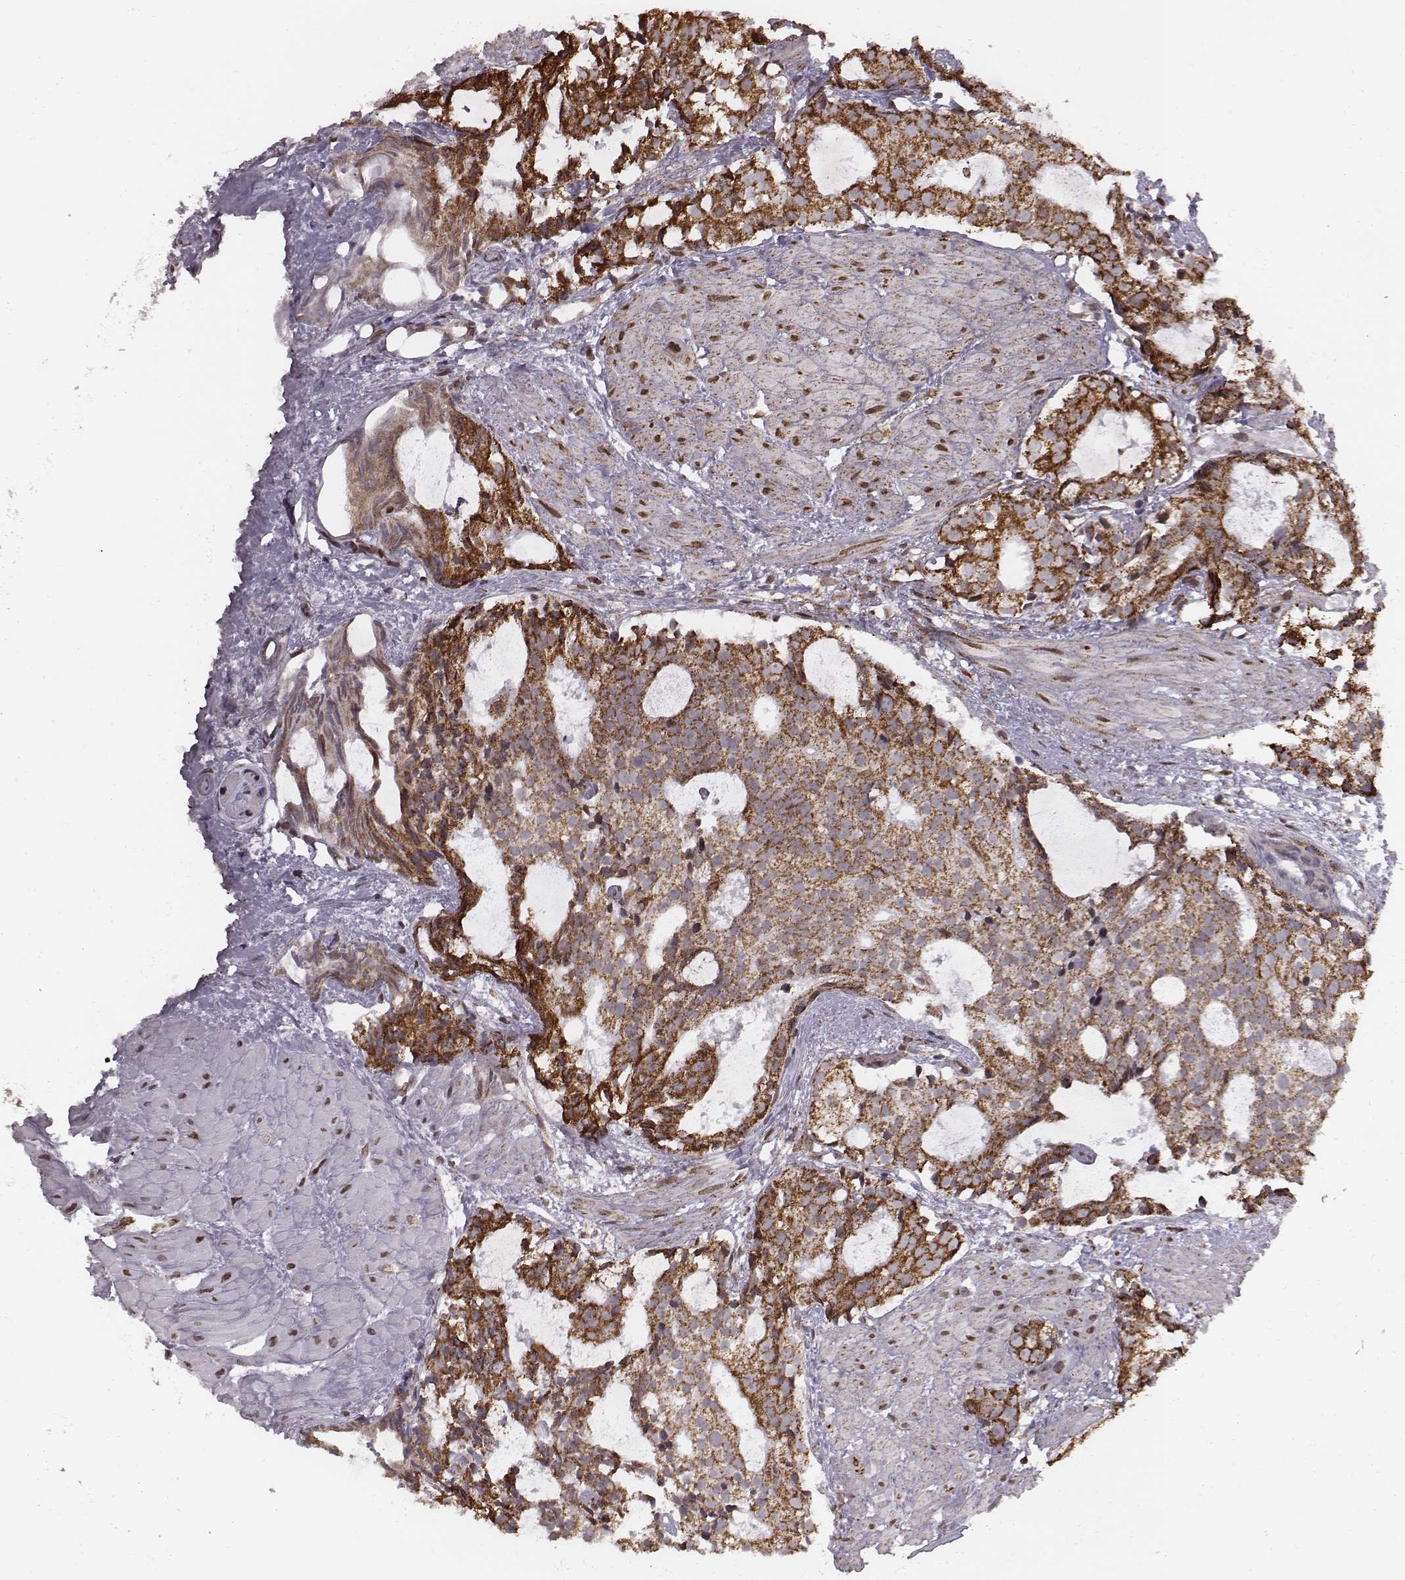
{"staining": {"intensity": "moderate", "quantity": ">75%", "location": "cytoplasmic/membranous"}, "tissue": "prostate cancer", "cell_type": "Tumor cells", "image_type": "cancer", "snomed": [{"axis": "morphology", "description": "Adenocarcinoma, High grade"}, {"axis": "topography", "description": "Prostate"}], "caption": "Prostate adenocarcinoma (high-grade) tissue exhibits moderate cytoplasmic/membranous expression in approximately >75% of tumor cells, visualized by immunohistochemistry.", "gene": "ACOT2", "patient": {"sex": "male", "age": 79}}